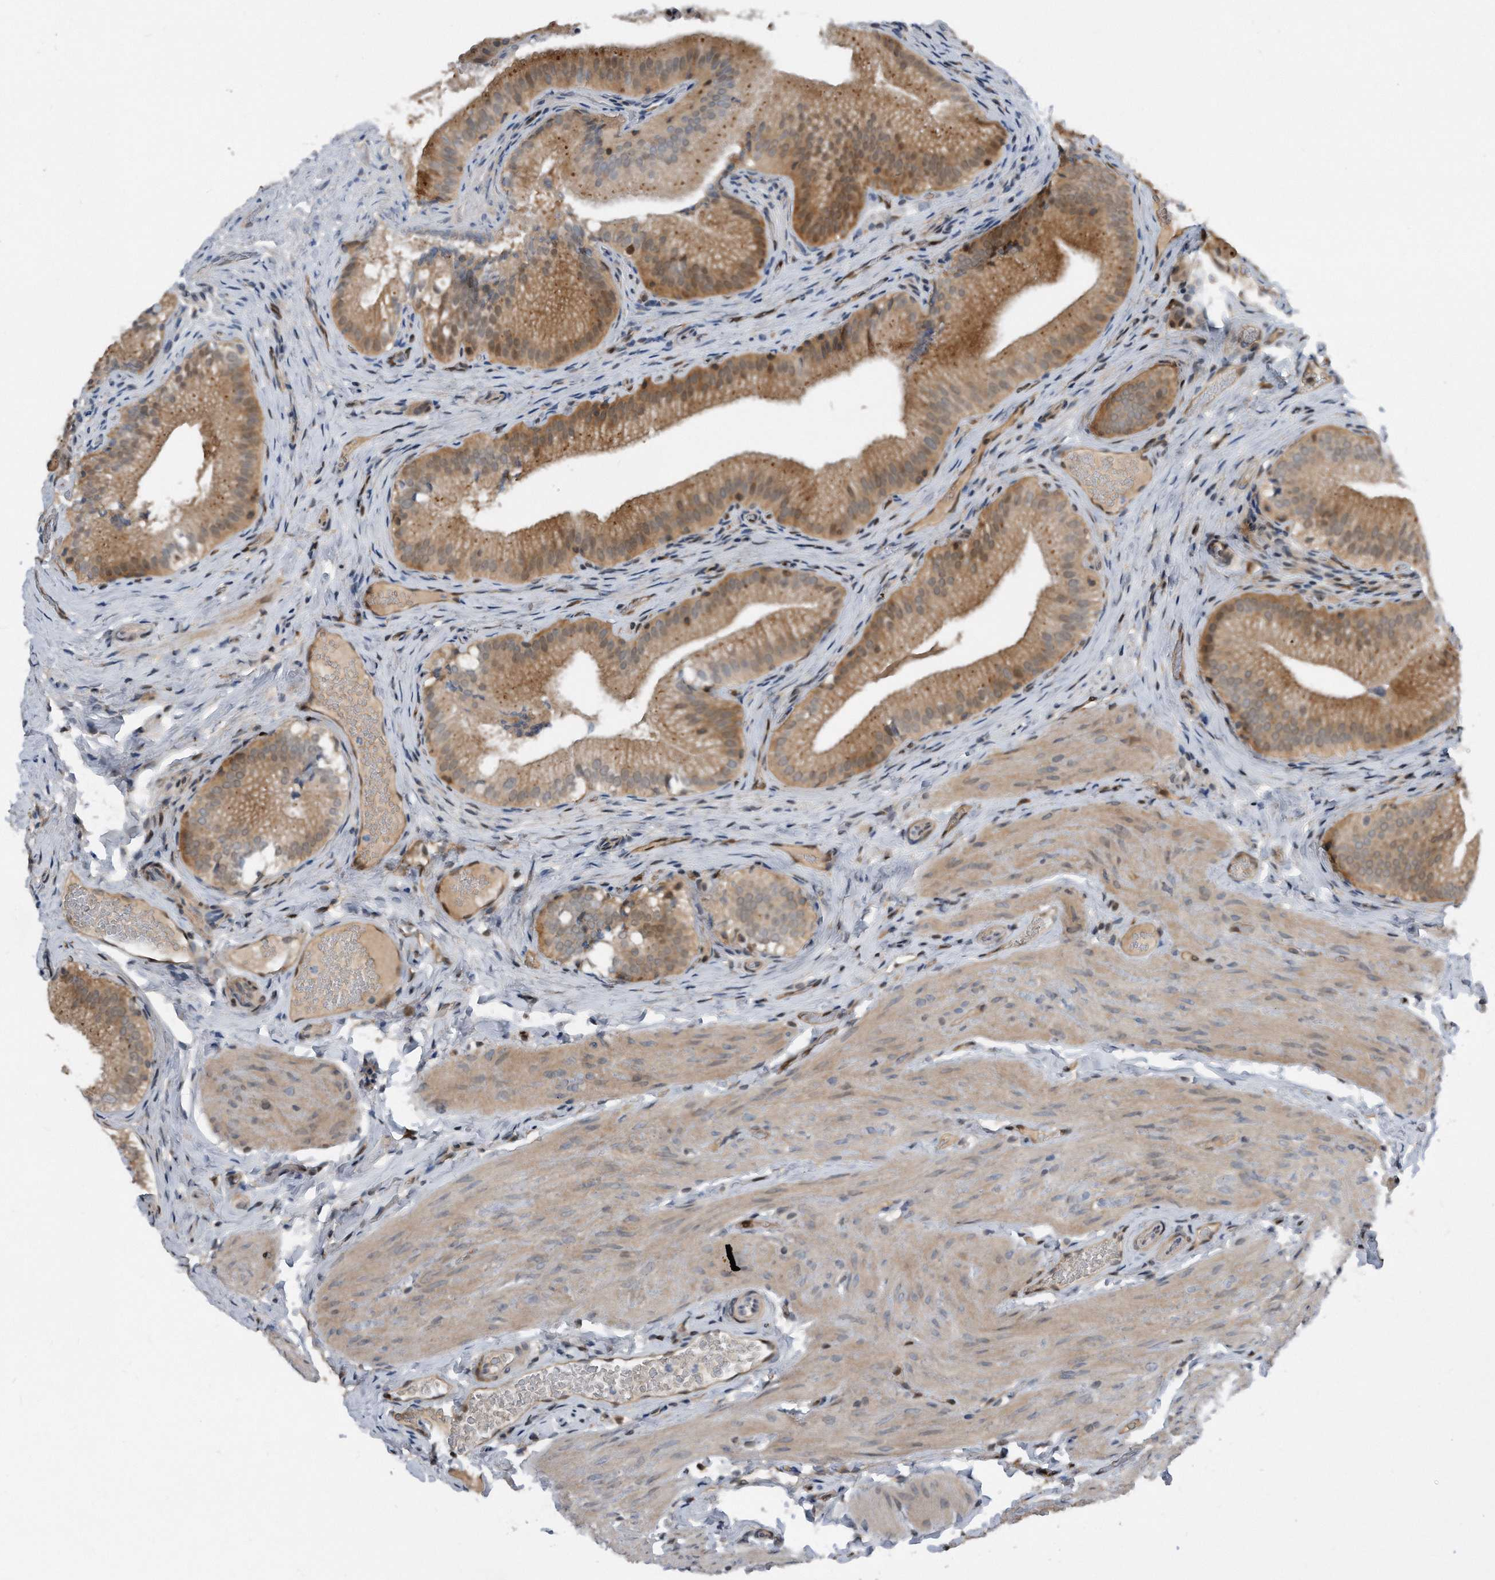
{"staining": {"intensity": "moderate", "quantity": ">75%", "location": "cytoplasmic/membranous"}, "tissue": "gallbladder", "cell_type": "Glandular cells", "image_type": "normal", "snomed": [{"axis": "morphology", "description": "Normal tissue, NOS"}, {"axis": "topography", "description": "Gallbladder"}], "caption": "Immunohistochemistry of unremarkable gallbladder exhibits medium levels of moderate cytoplasmic/membranous positivity in about >75% of glandular cells. (IHC, brightfield microscopy, high magnification).", "gene": "MAP2K6", "patient": {"sex": "female", "age": 30}}